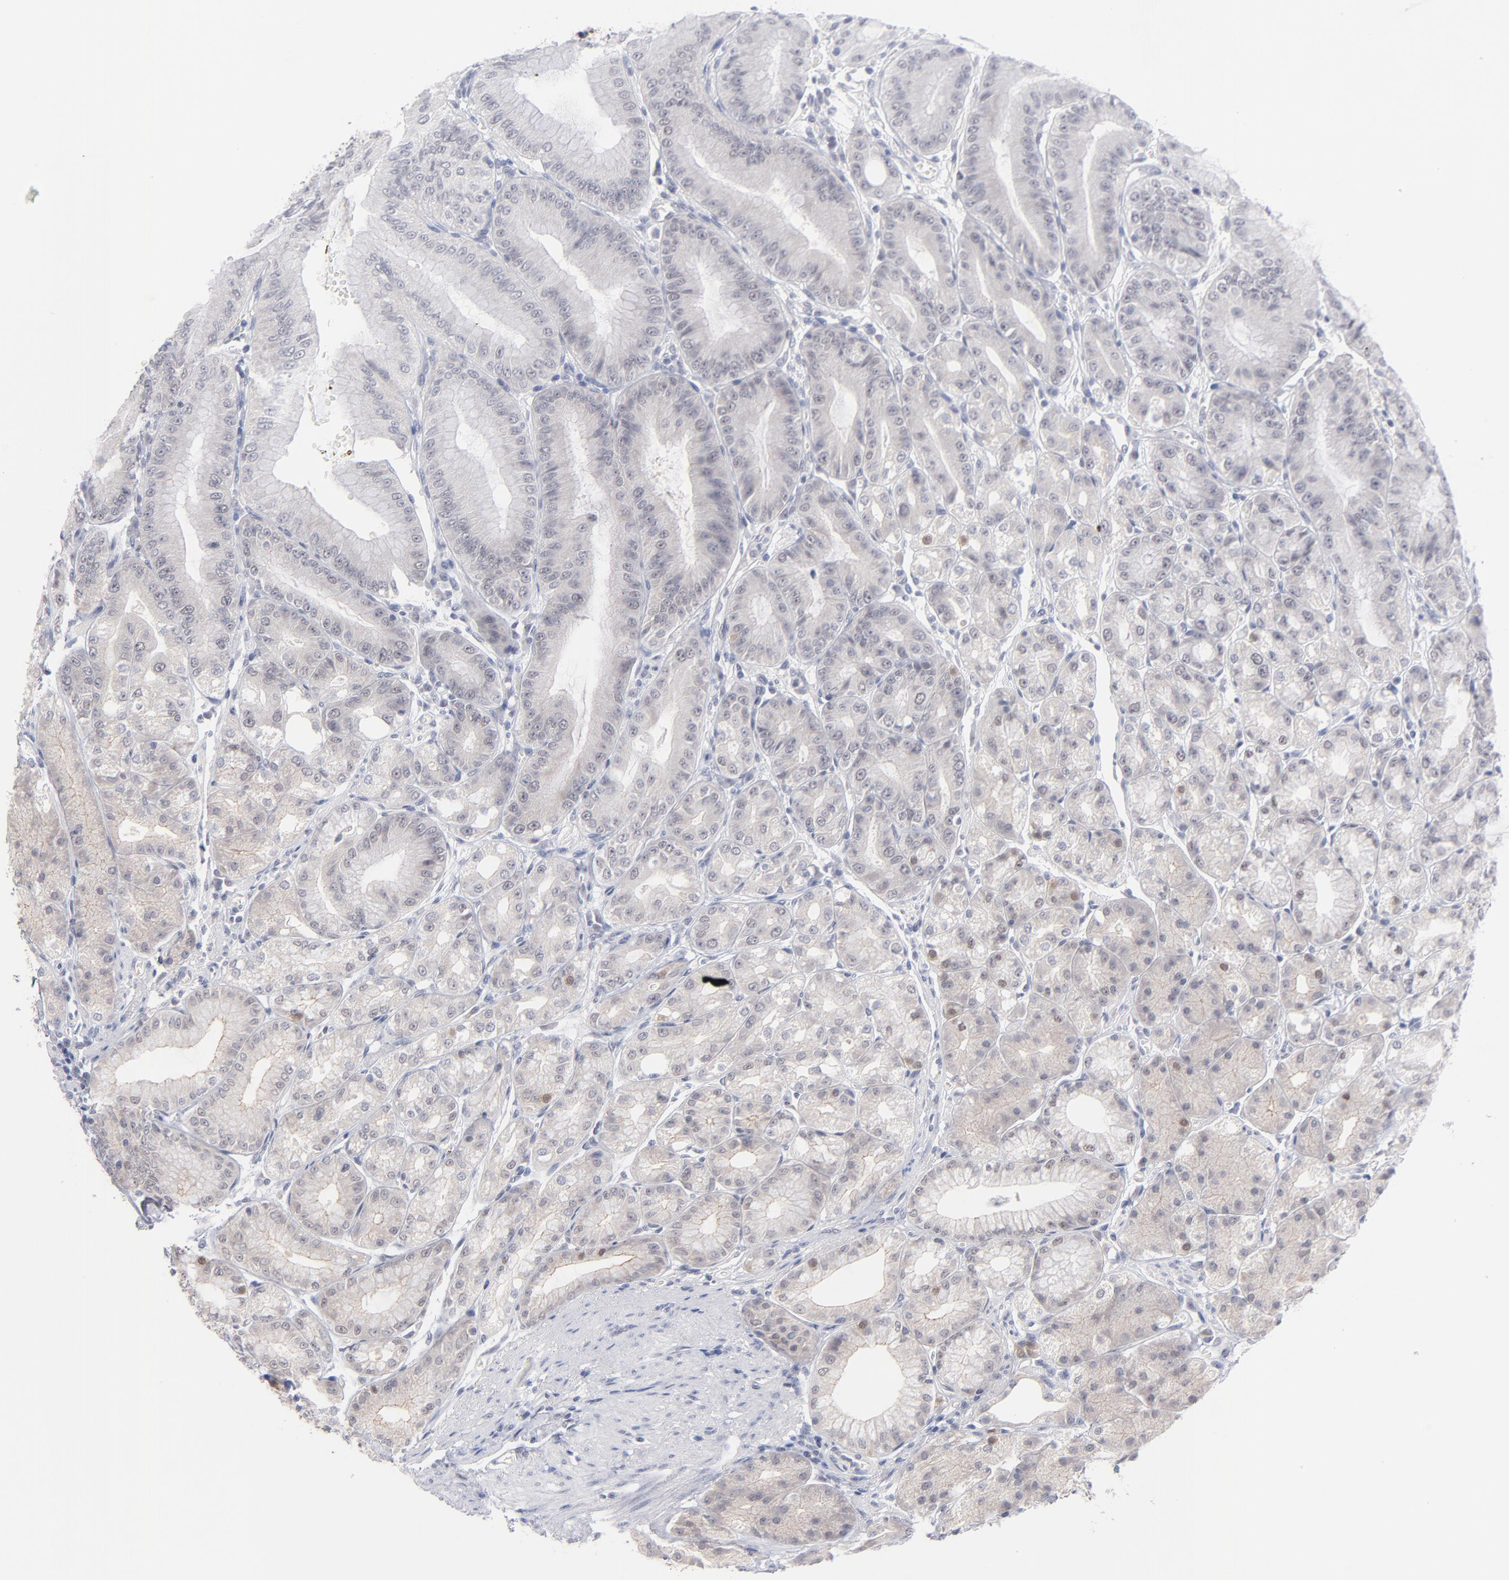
{"staining": {"intensity": "moderate", "quantity": ">75%", "location": "cytoplasmic/membranous"}, "tissue": "stomach", "cell_type": "Glandular cells", "image_type": "normal", "snomed": [{"axis": "morphology", "description": "Normal tissue, NOS"}, {"axis": "topography", "description": "Stomach, lower"}], "caption": "Stomach was stained to show a protein in brown. There is medium levels of moderate cytoplasmic/membranous staining in approximately >75% of glandular cells. The staining is performed using DAB brown chromogen to label protein expression. The nuclei are counter-stained blue using hematoxylin.", "gene": "WSB1", "patient": {"sex": "male", "age": 71}}